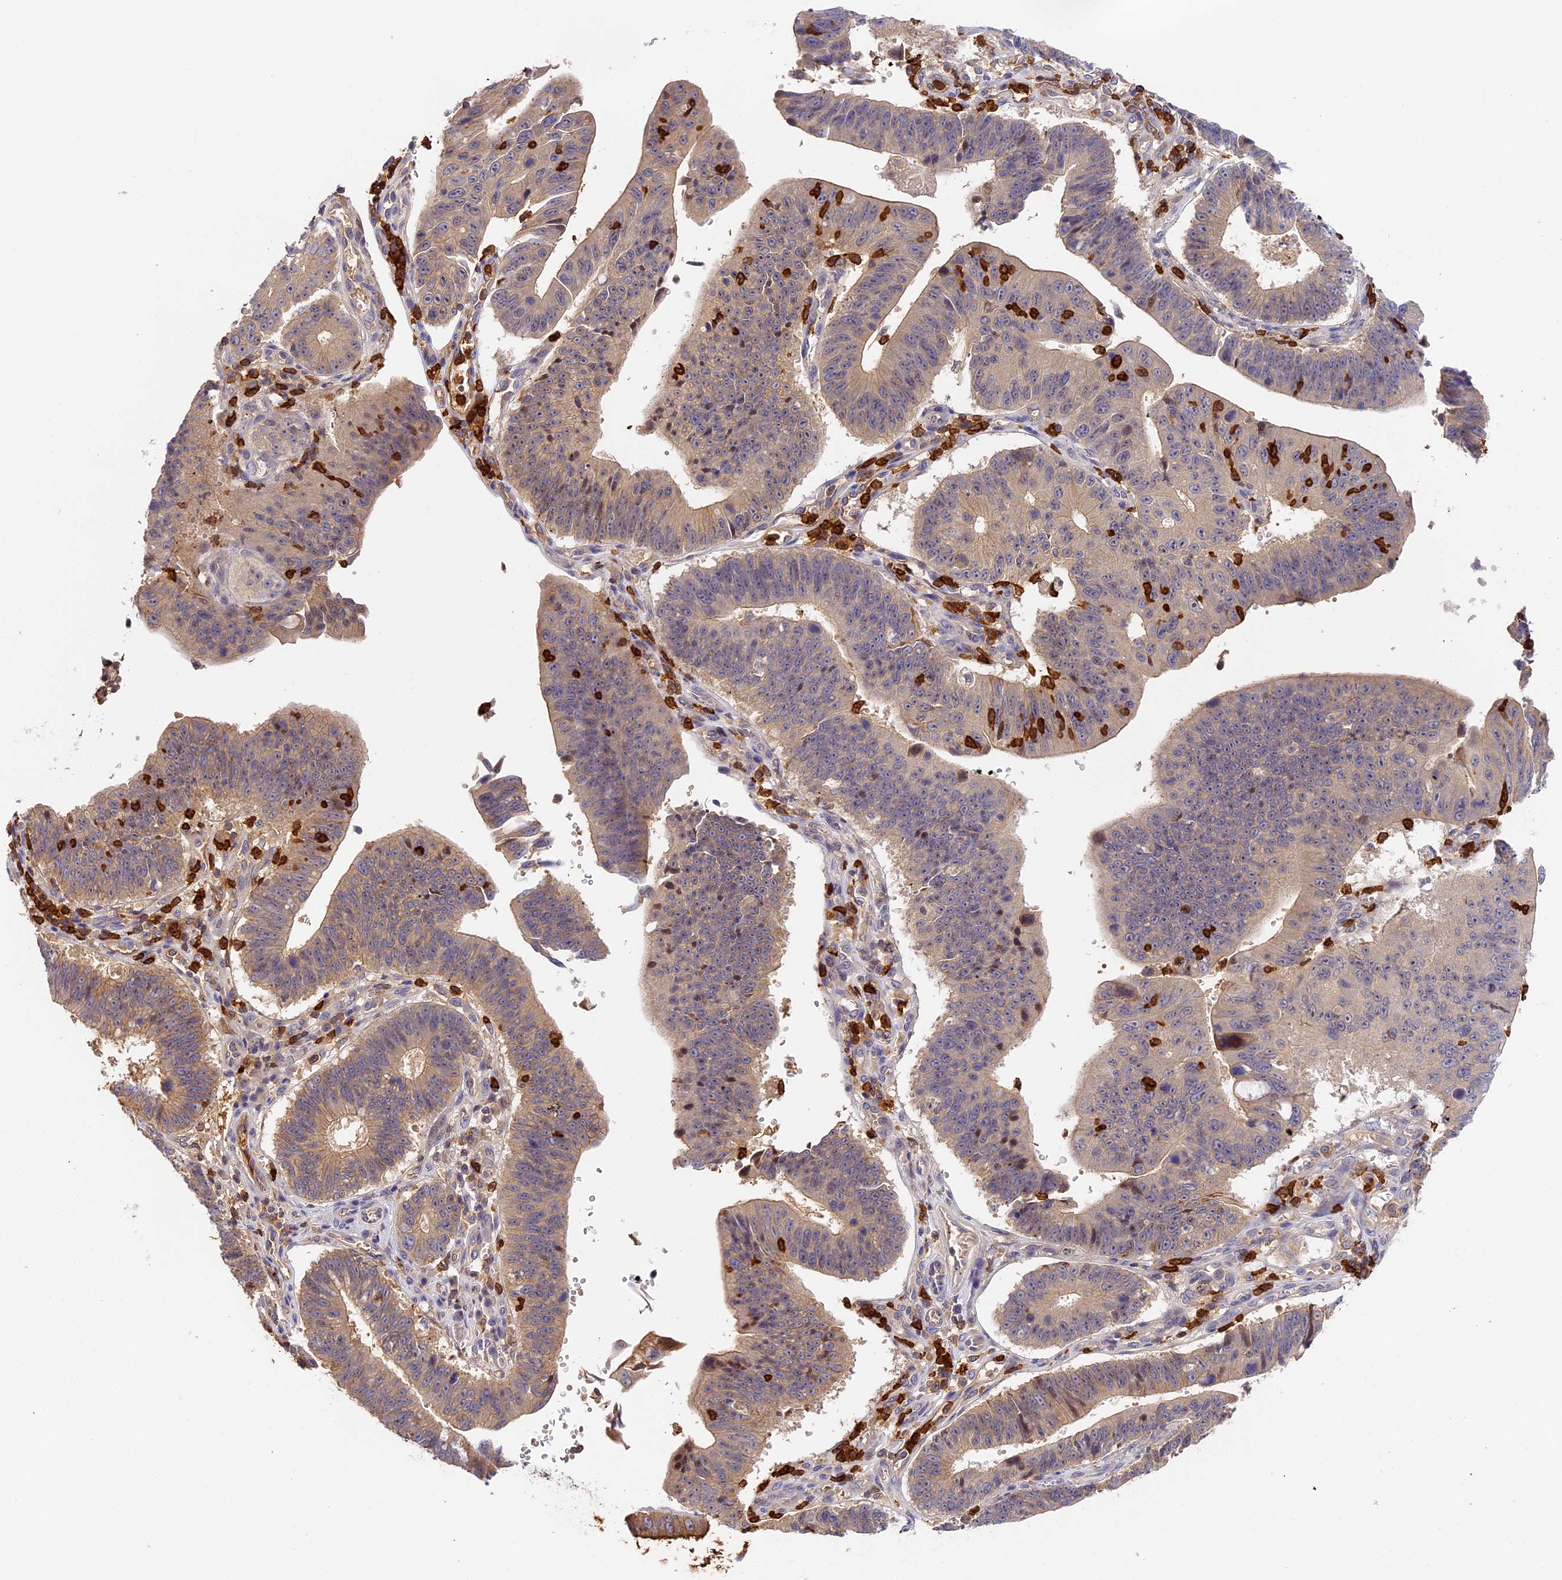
{"staining": {"intensity": "weak", "quantity": ">75%", "location": "cytoplasmic/membranous"}, "tissue": "stomach cancer", "cell_type": "Tumor cells", "image_type": "cancer", "snomed": [{"axis": "morphology", "description": "Adenocarcinoma, NOS"}, {"axis": "topography", "description": "Stomach"}], "caption": "Stomach cancer (adenocarcinoma) was stained to show a protein in brown. There is low levels of weak cytoplasmic/membranous positivity in about >75% of tumor cells. Using DAB (brown) and hematoxylin (blue) stains, captured at high magnification using brightfield microscopy.", "gene": "ADGRD1", "patient": {"sex": "male", "age": 59}}